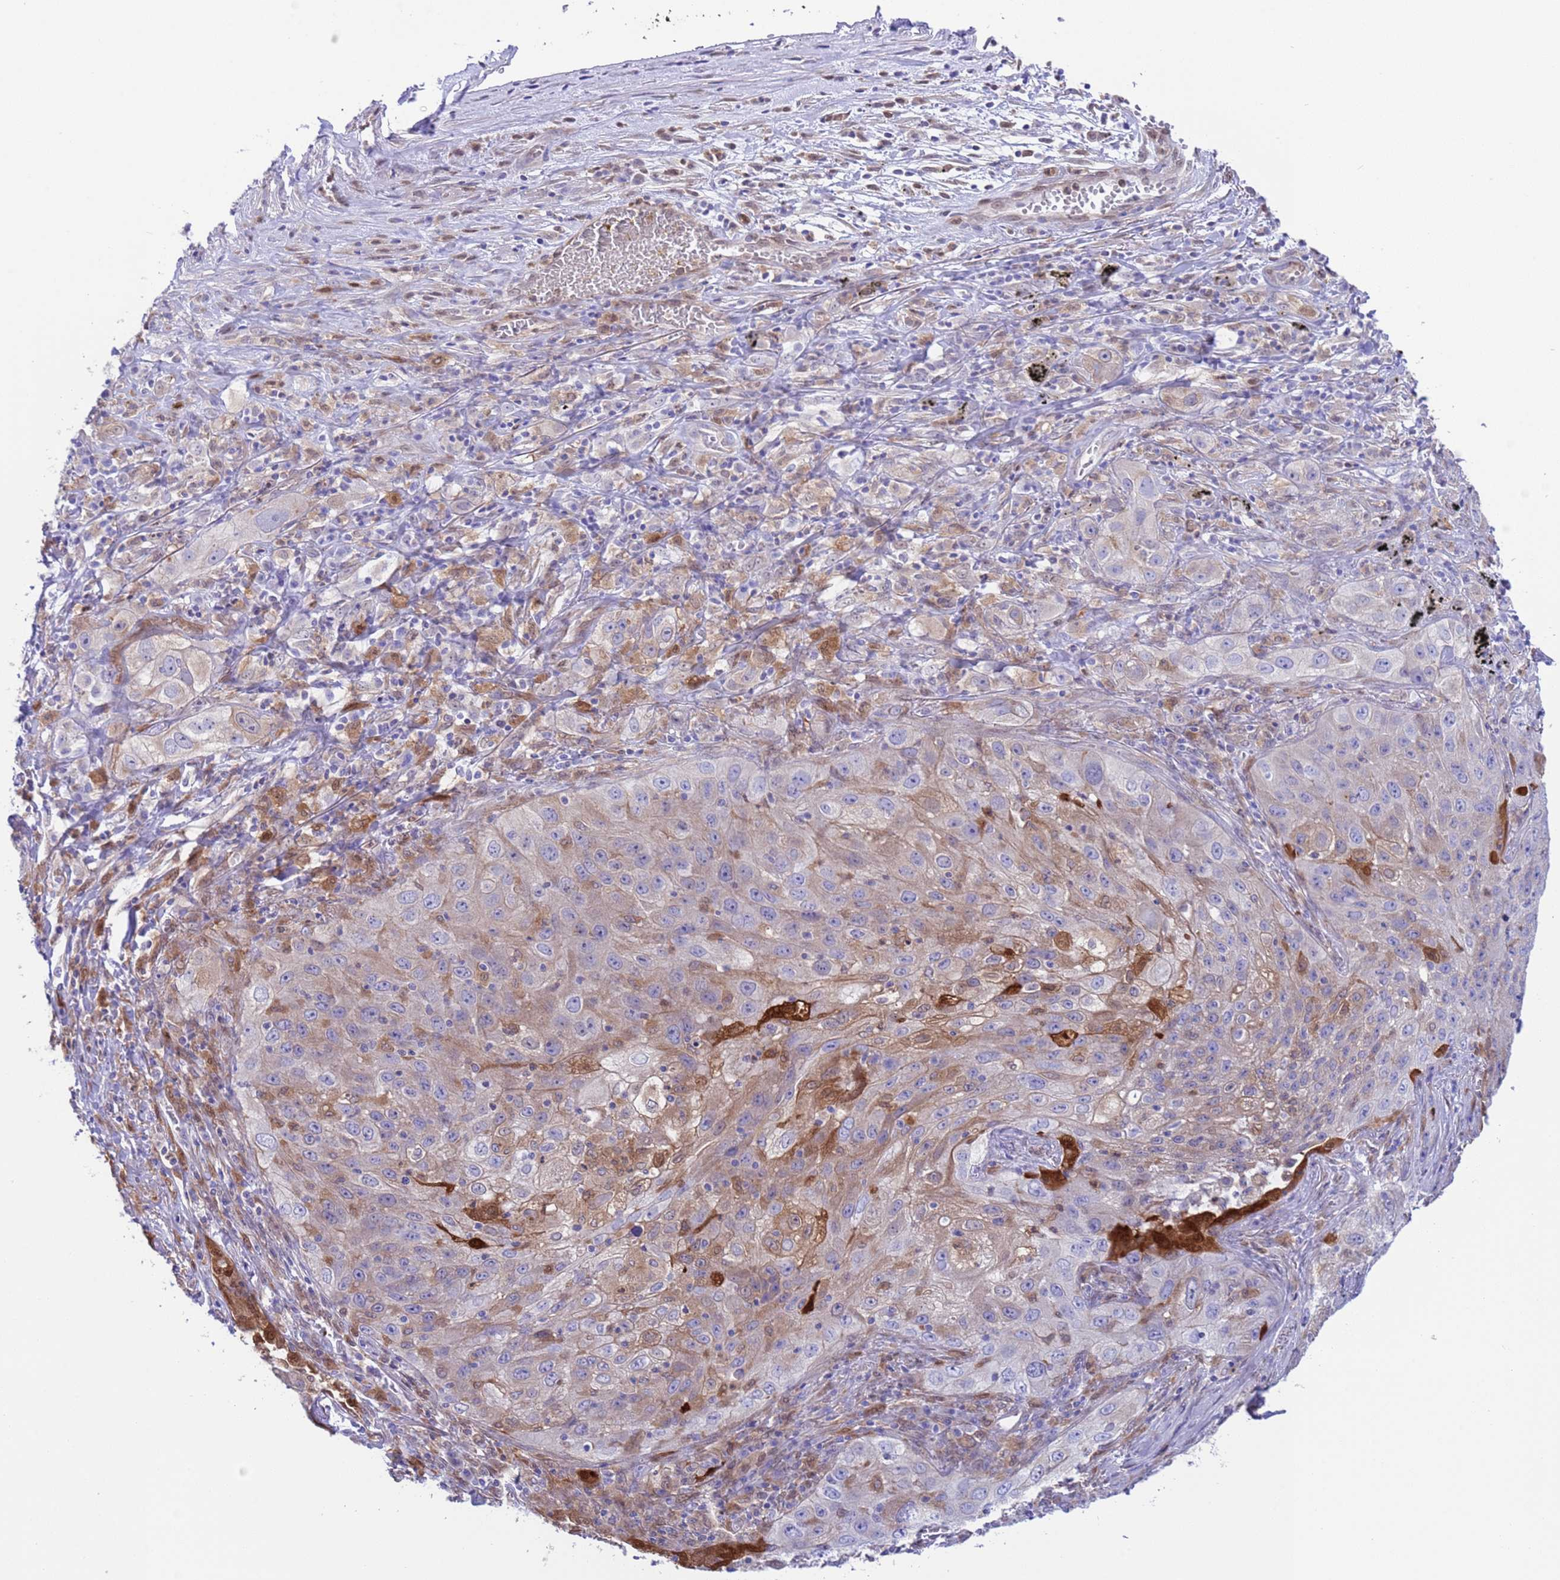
{"staining": {"intensity": "moderate", "quantity": "<25%", "location": "cytoplasmic/membranous,nuclear"}, "tissue": "lung cancer", "cell_type": "Tumor cells", "image_type": "cancer", "snomed": [{"axis": "morphology", "description": "Squamous cell carcinoma, NOS"}, {"axis": "topography", "description": "Lung"}], "caption": "Approximately <25% of tumor cells in human lung cancer (squamous cell carcinoma) exhibit moderate cytoplasmic/membranous and nuclear protein positivity as visualized by brown immunohistochemical staining.", "gene": "C6orf47", "patient": {"sex": "female", "age": 69}}